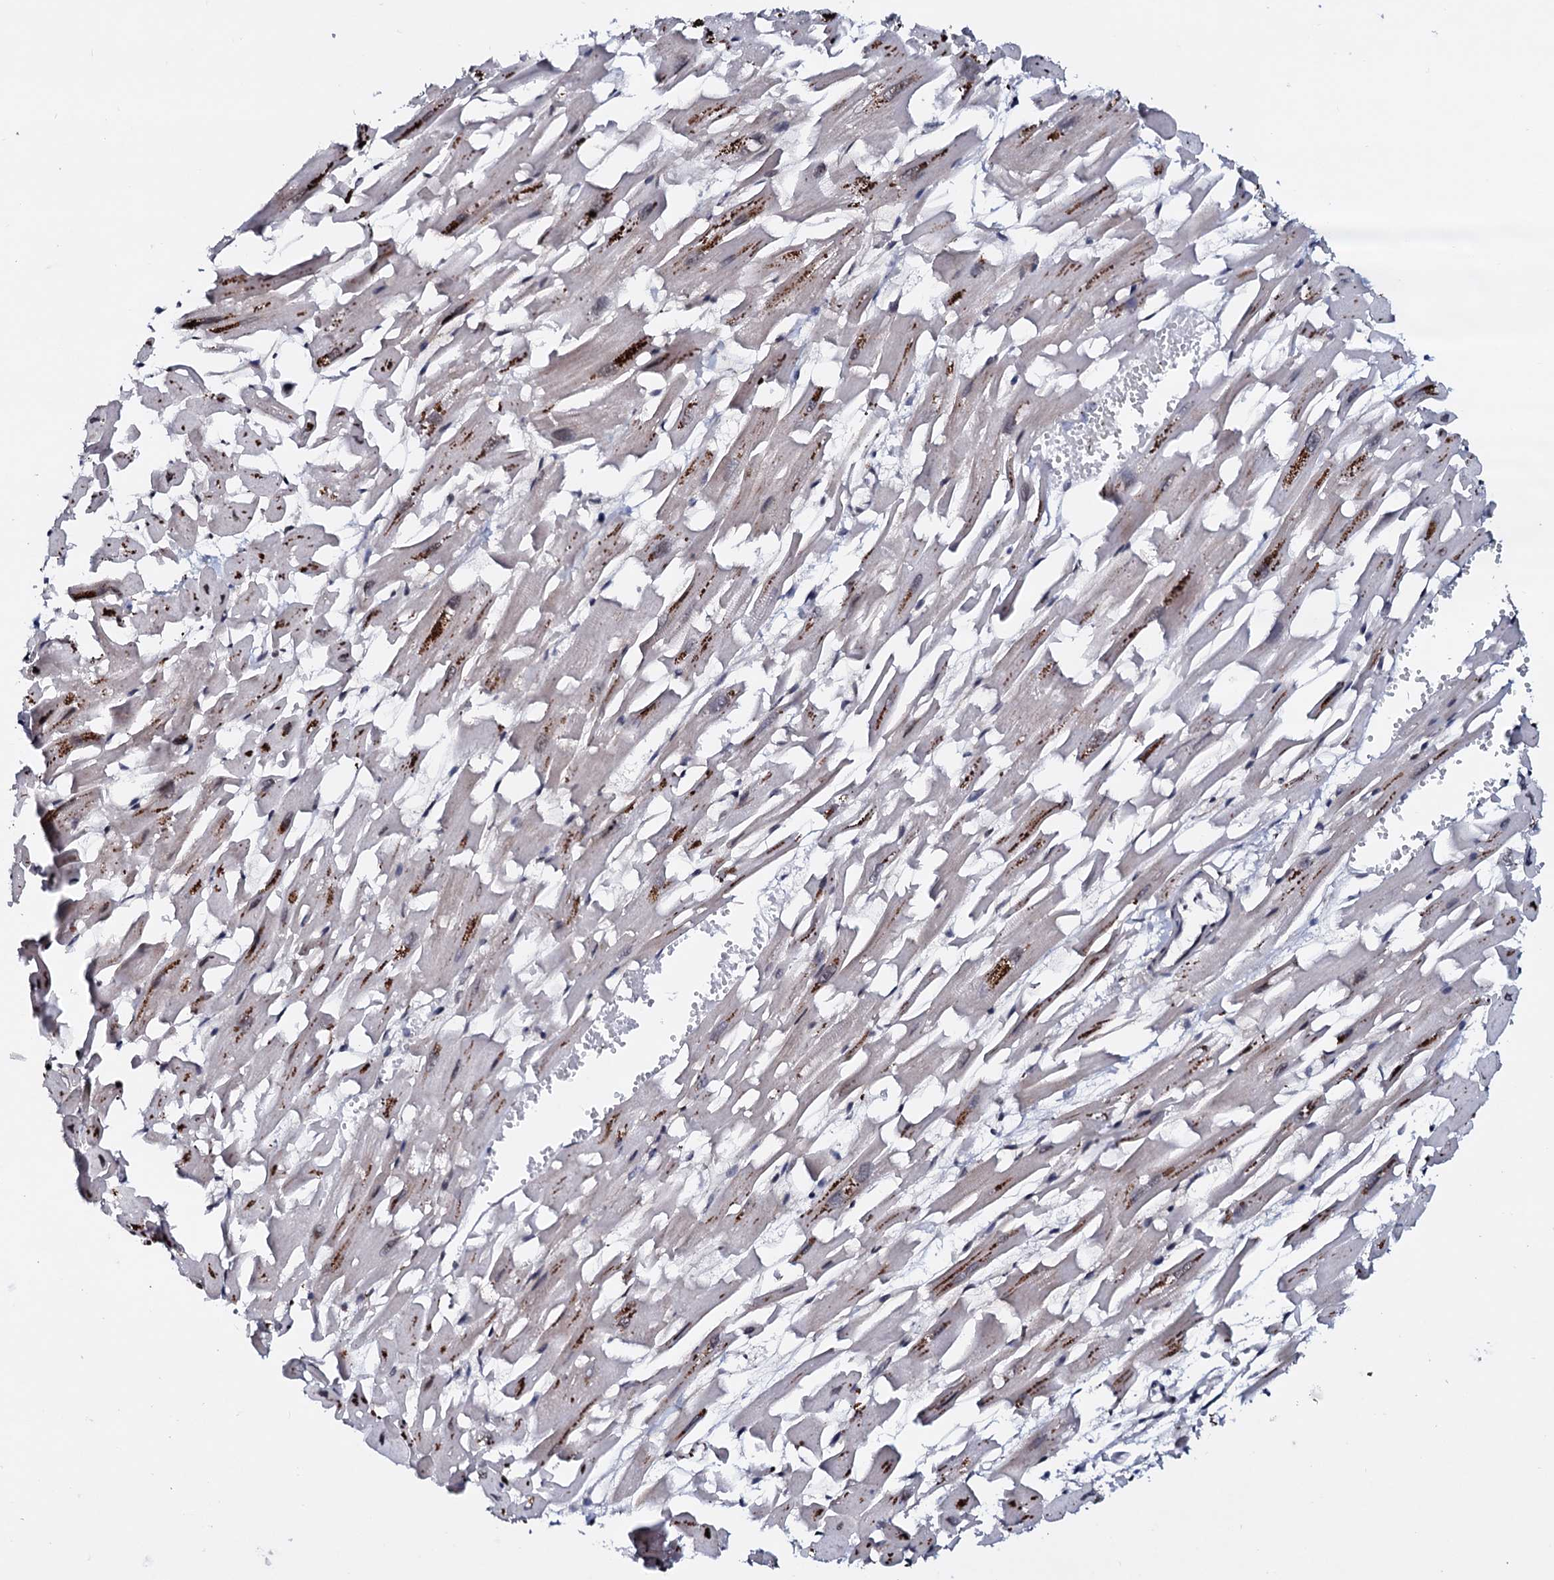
{"staining": {"intensity": "moderate", "quantity": "25%-75%", "location": "cytoplasmic/membranous,nuclear"}, "tissue": "heart muscle", "cell_type": "Cardiomyocytes", "image_type": "normal", "snomed": [{"axis": "morphology", "description": "Normal tissue, NOS"}, {"axis": "topography", "description": "Heart"}], "caption": "This micrograph reveals immunohistochemistry (IHC) staining of normal heart muscle, with medium moderate cytoplasmic/membranous,nuclear positivity in about 25%-75% of cardiomyocytes.", "gene": "PRPF18", "patient": {"sex": "female", "age": 64}}